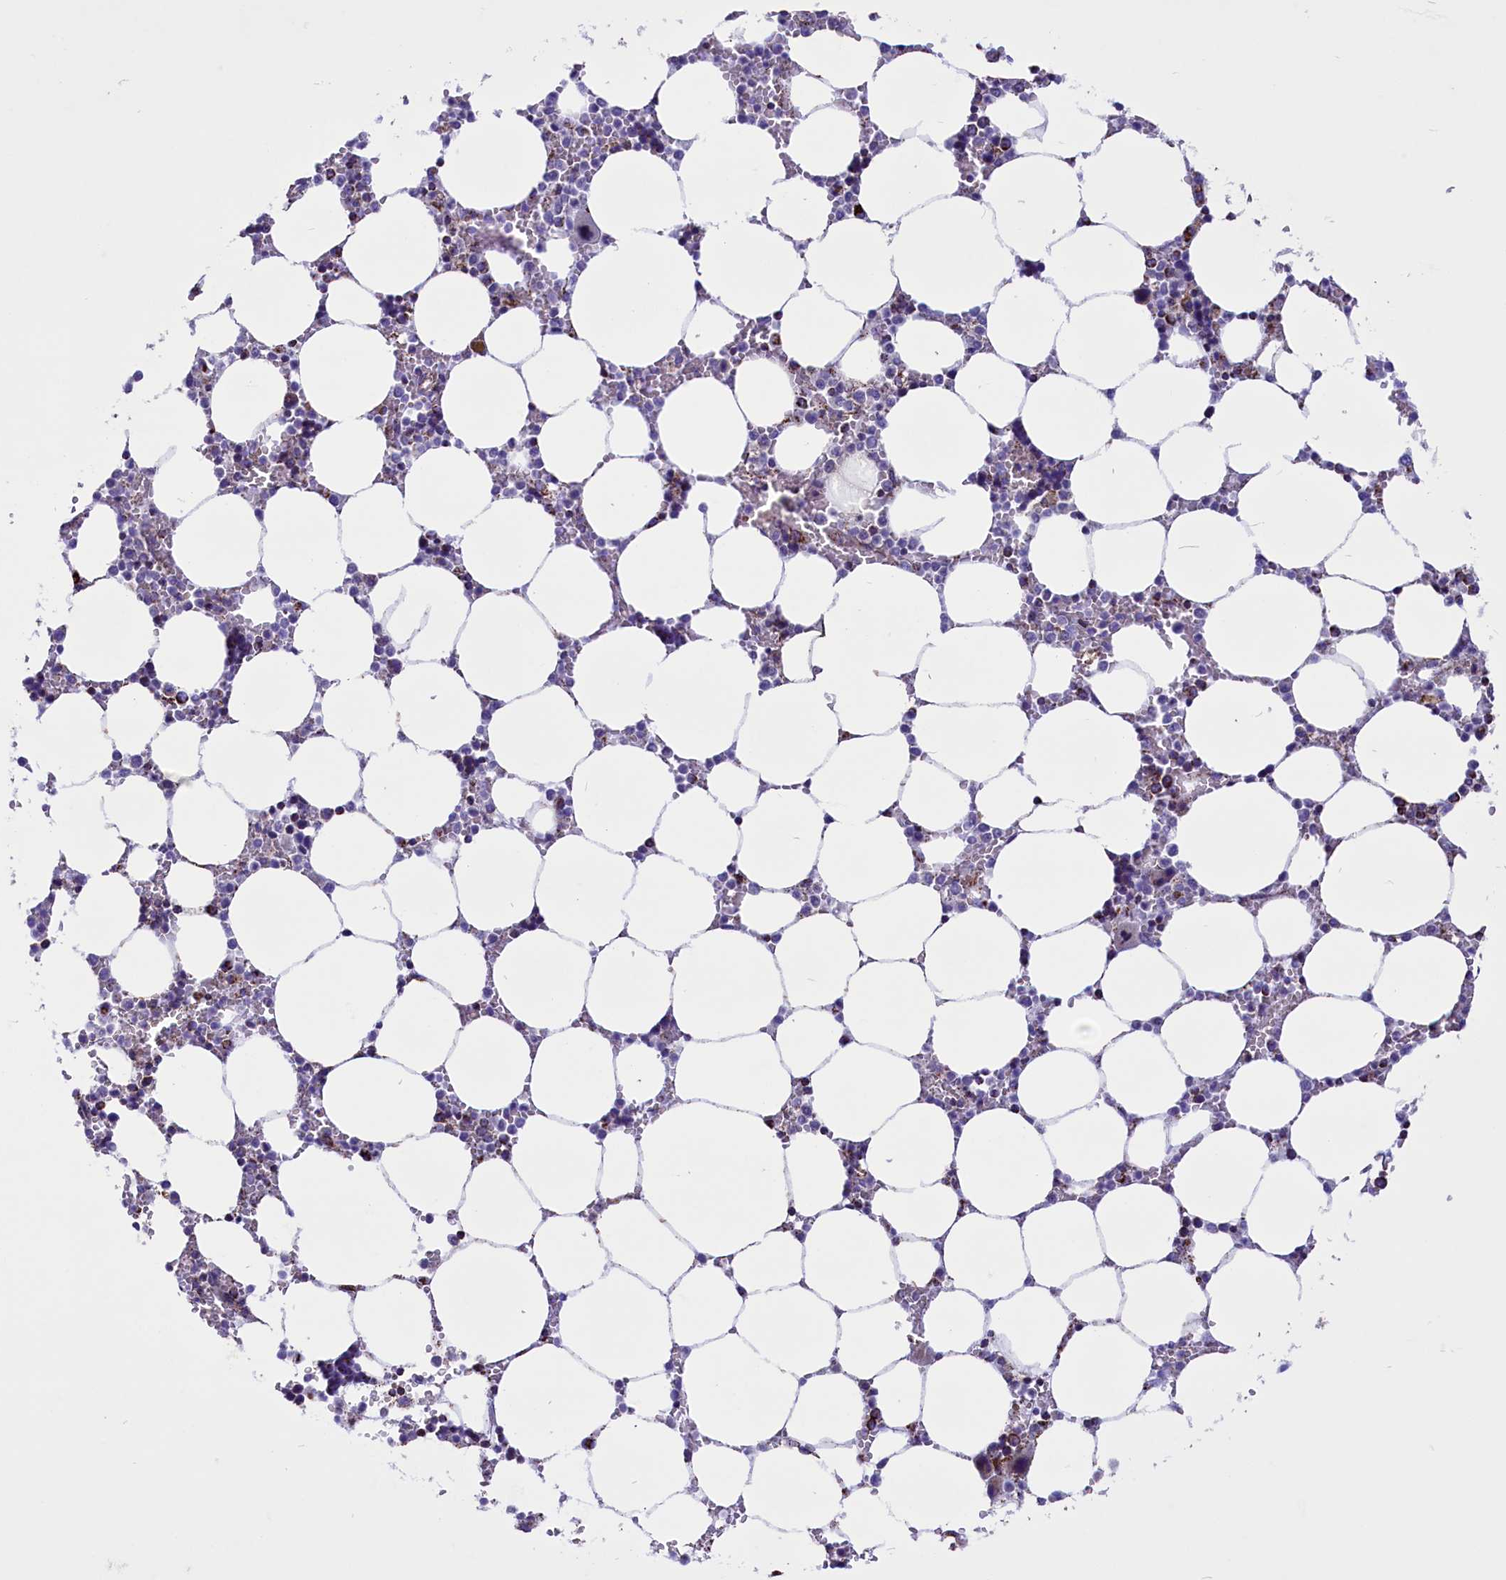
{"staining": {"intensity": "moderate", "quantity": "<25%", "location": "cytoplasmic/membranous"}, "tissue": "bone marrow", "cell_type": "Hematopoietic cells", "image_type": "normal", "snomed": [{"axis": "morphology", "description": "Normal tissue, NOS"}, {"axis": "topography", "description": "Bone marrow"}], "caption": "An image of human bone marrow stained for a protein reveals moderate cytoplasmic/membranous brown staining in hematopoietic cells.", "gene": "ICA1L", "patient": {"sex": "male", "age": 64}}